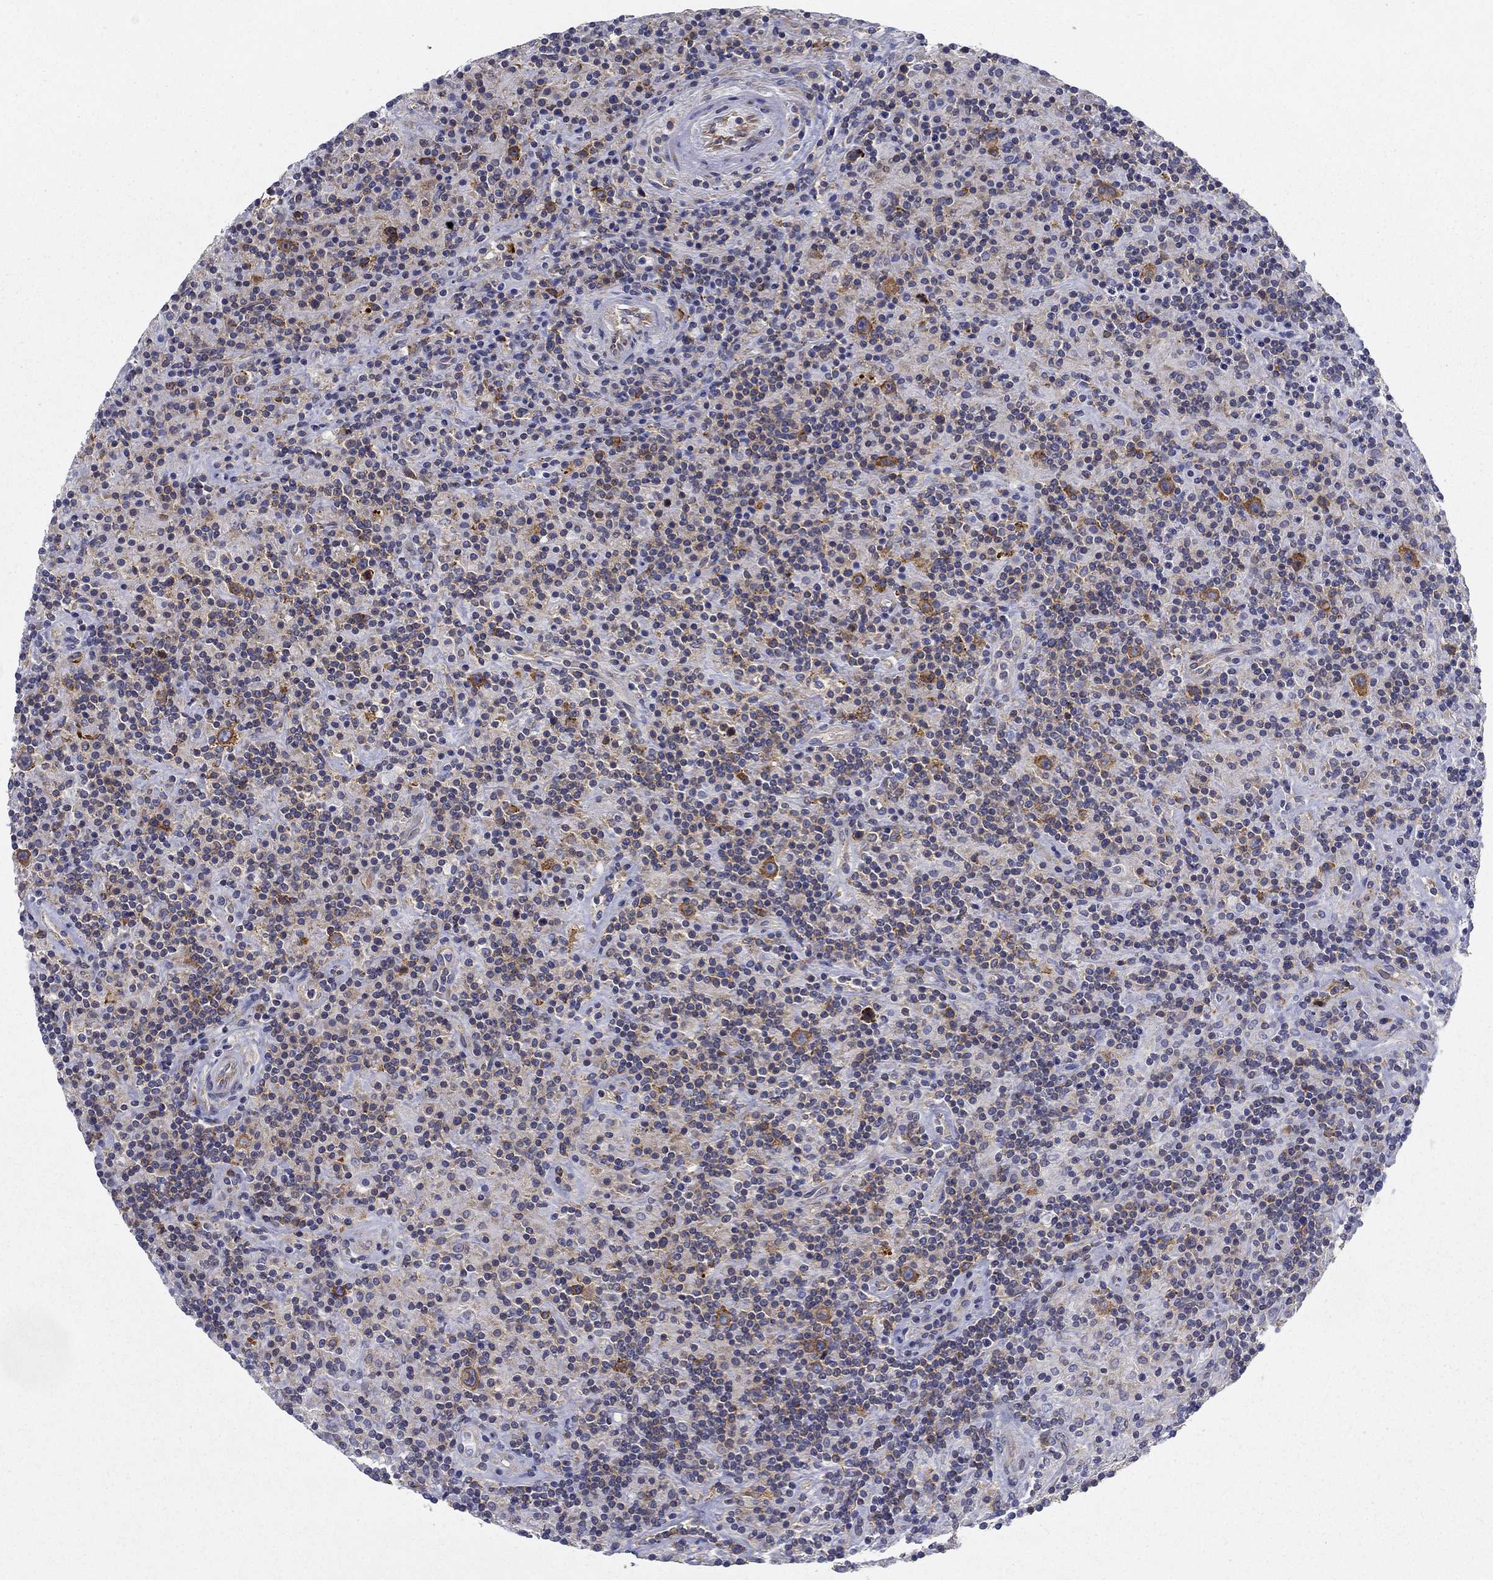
{"staining": {"intensity": "strong", "quantity": ">75%", "location": "cytoplasmic/membranous"}, "tissue": "lymphoma", "cell_type": "Tumor cells", "image_type": "cancer", "snomed": [{"axis": "morphology", "description": "Hodgkin's disease, NOS"}, {"axis": "topography", "description": "Lymph node"}], "caption": "Tumor cells show high levels of strong cytoplasmic/membranous expression in about >75% of cells in human lymphoma.", "gene": "FXR1", "patient": {"sex": "male", "age": 70}}